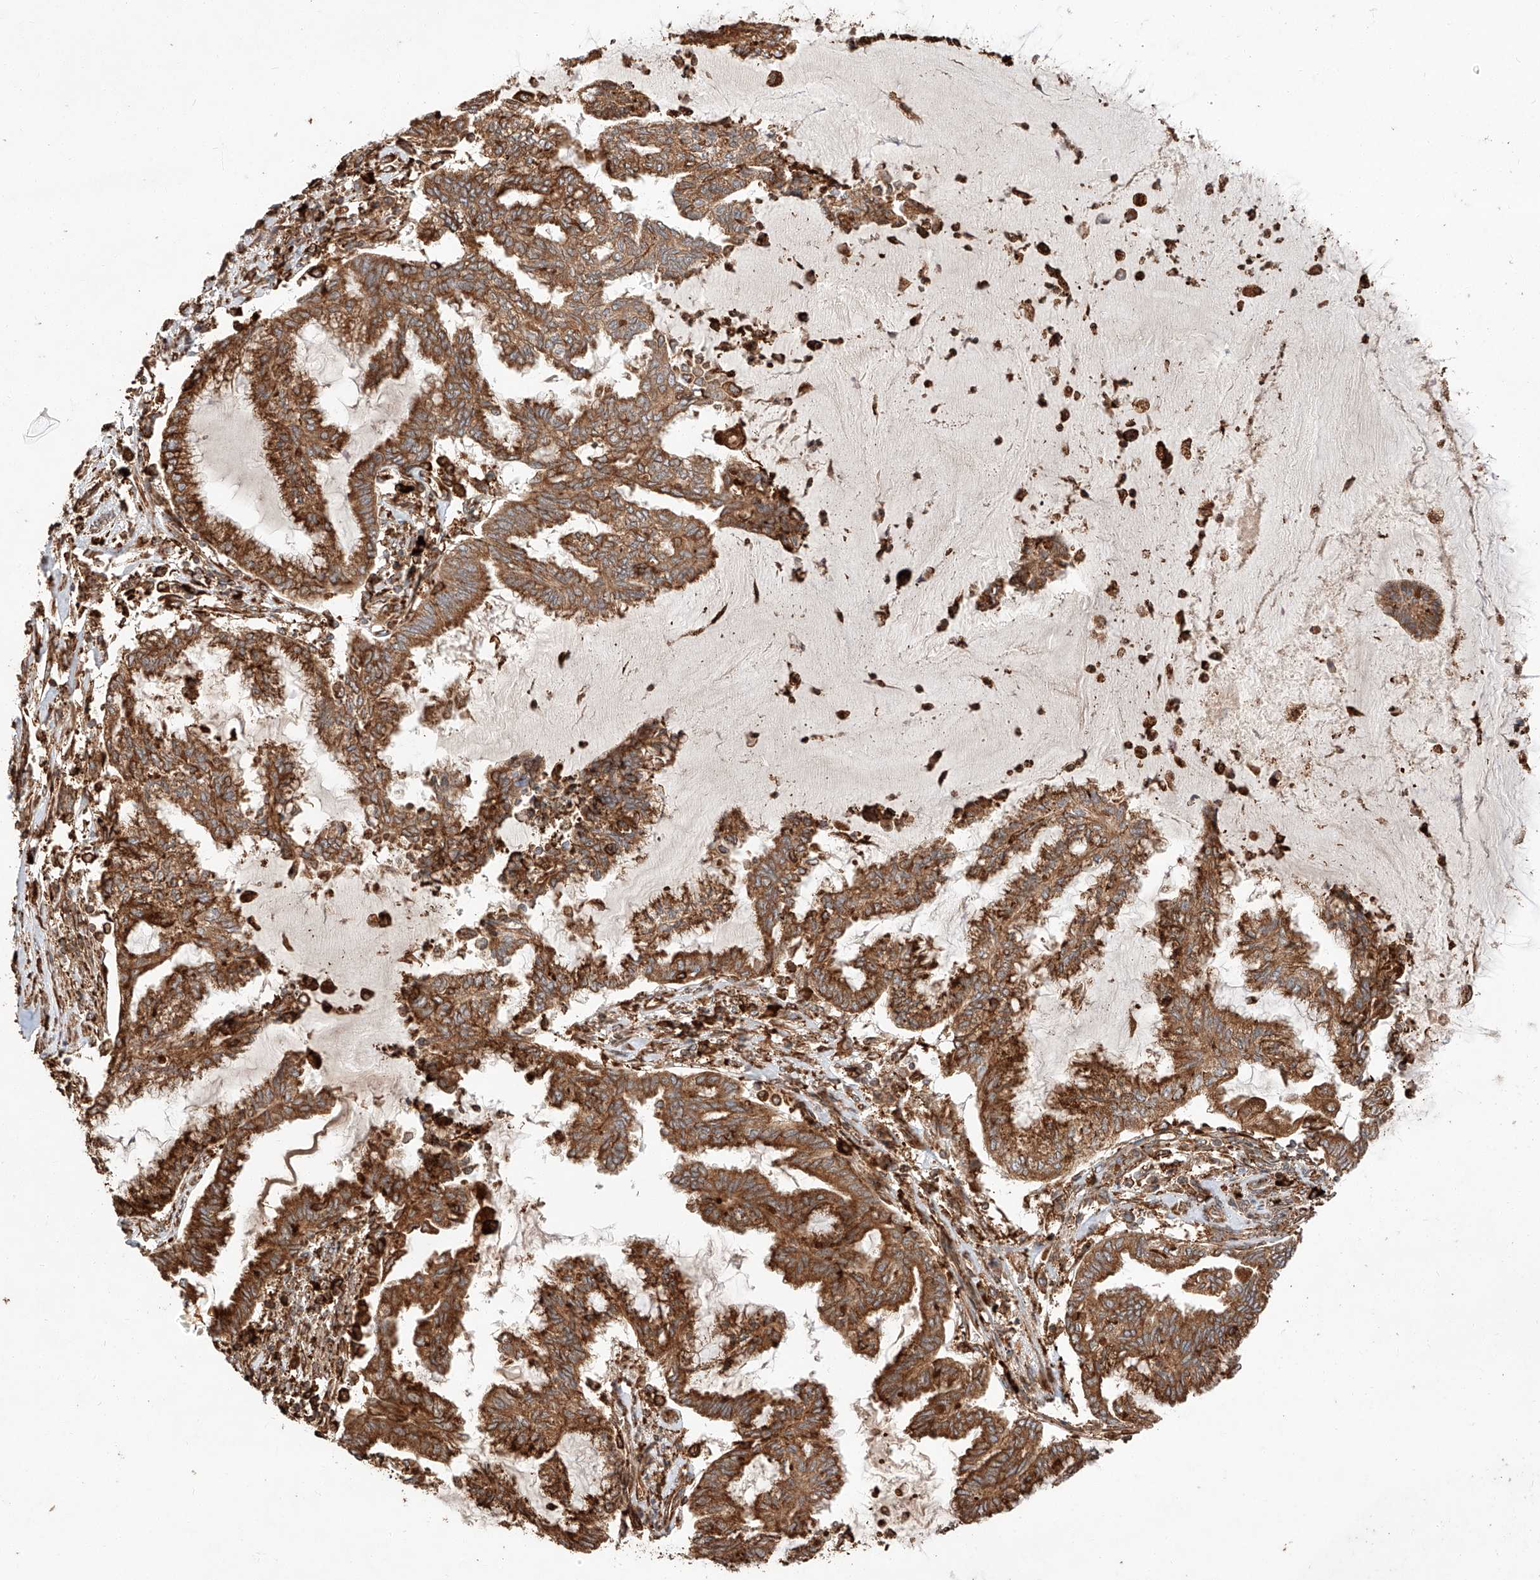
{"staining": {"intensity": "strong", "quantity": ">75%", "location": "cytoplasmic/membranous"}, "tissue": "endometrial cancer", "cell_type": "Tumor cells", "image_type": "cancer", "snomed": [{"axis": "morphology", "description": "Adenocarcinoma, NOS"}, {"axis": "topography", "description": "Endometrium"}], "caption": "An image of endometrial cancer stained for a protein exhibits strong cytoplasmic/membranous brown staining in tumor cells.", "gene": "ZNF84", "patient": {"sex": "female", "age": 86}}